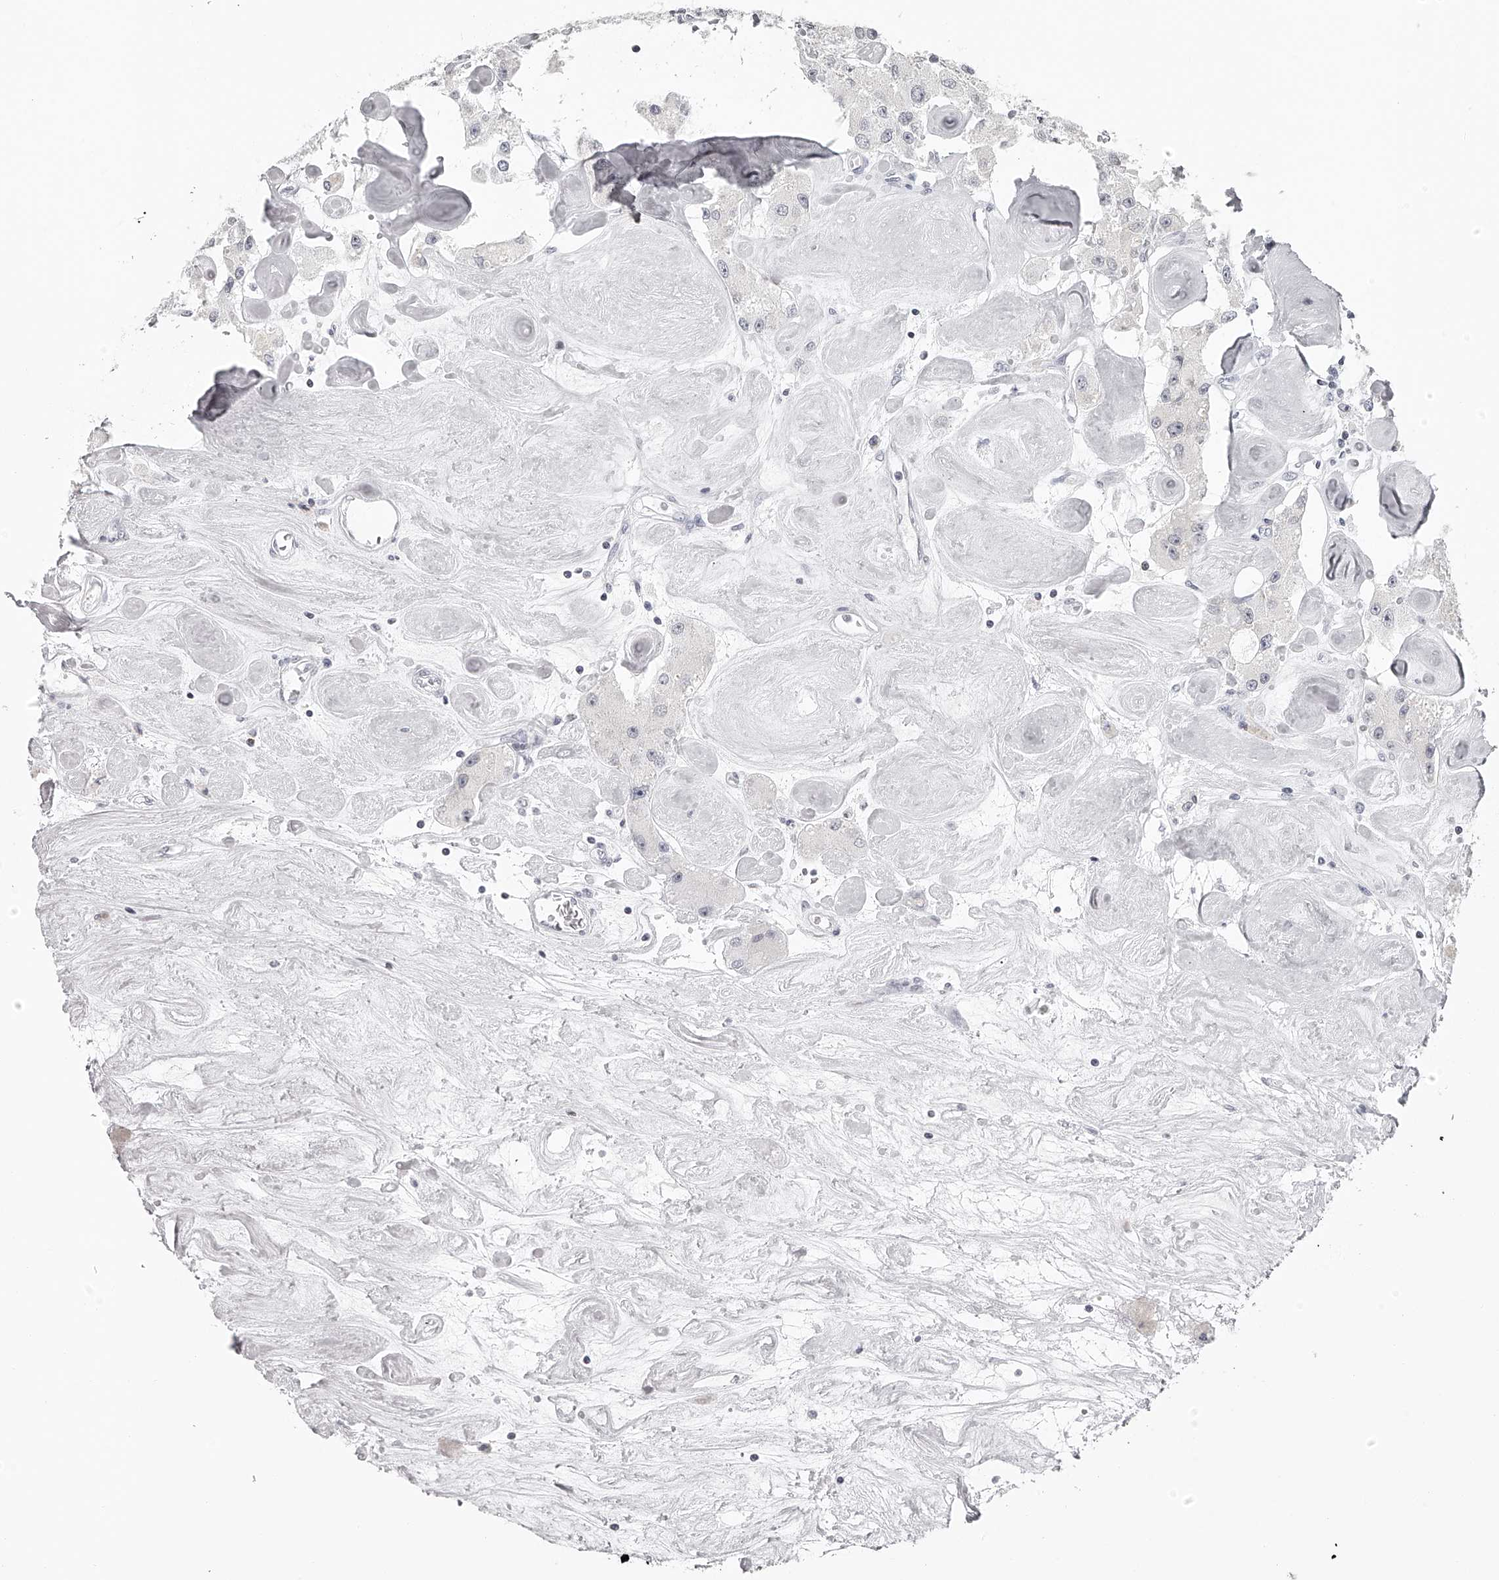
{"staining": {"intensity": "negative", "quantity": "none", "location": "none"}, "tissue": "carcinoid", "cell_type": "Tumor cells", "image_type": "cancer", "snomed": [{"axis": "morphology", "description": "Carcinoid, malignant, NOS"}, {"axis": "topography", "description": "Pancreas"}], "caption": "High power microscopy image of an immunohistochemistry photomicrograph of carcinoid, revealing no significant positivity in tumor cells.", "gene": "SEC11C", "patient": {"sex": "male", "age": 41}}